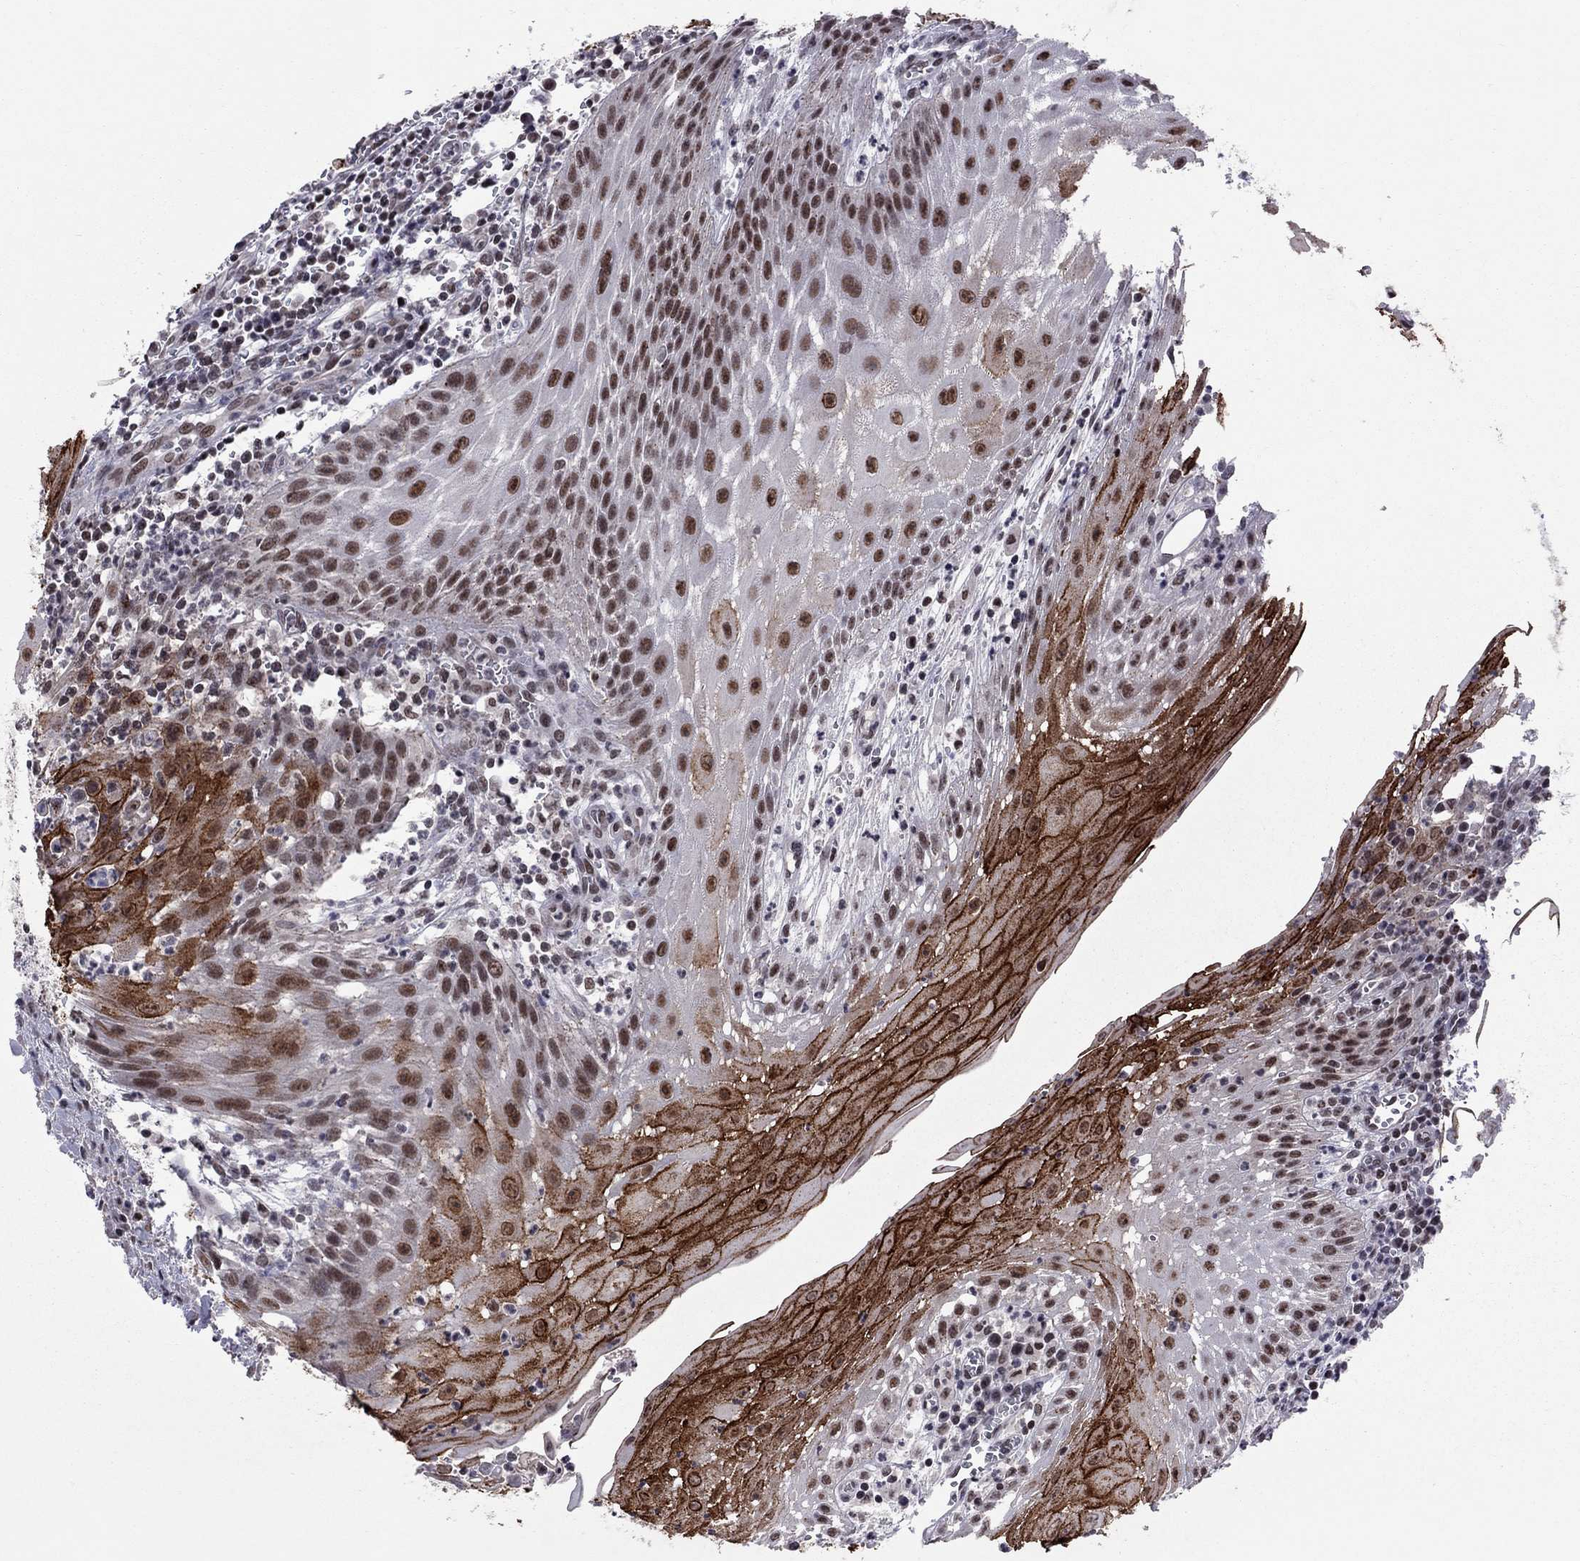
{"staining": {"intensity": "moderate", "quantity": ">75%", "location": "nuclear"}, "tissue": "head and neck cancer", "cell_type": "Tumor cells", "image_type": "cancer", "snomed": [{"axis": "morphology", "description": "Squamous cell carcinoma, NOS"}, {"axis": "topography", "description": "Oral tissue"}, {"axis": "topography", "description": "Head-Neck"}], "caption": "Protein staining displays moderate nuclear expression in approximately >75% of tumor cells in squamous cell carcinoma (head and neck).", "gene": "TAF9", "patient": {"sex": "male", "age": 58}}